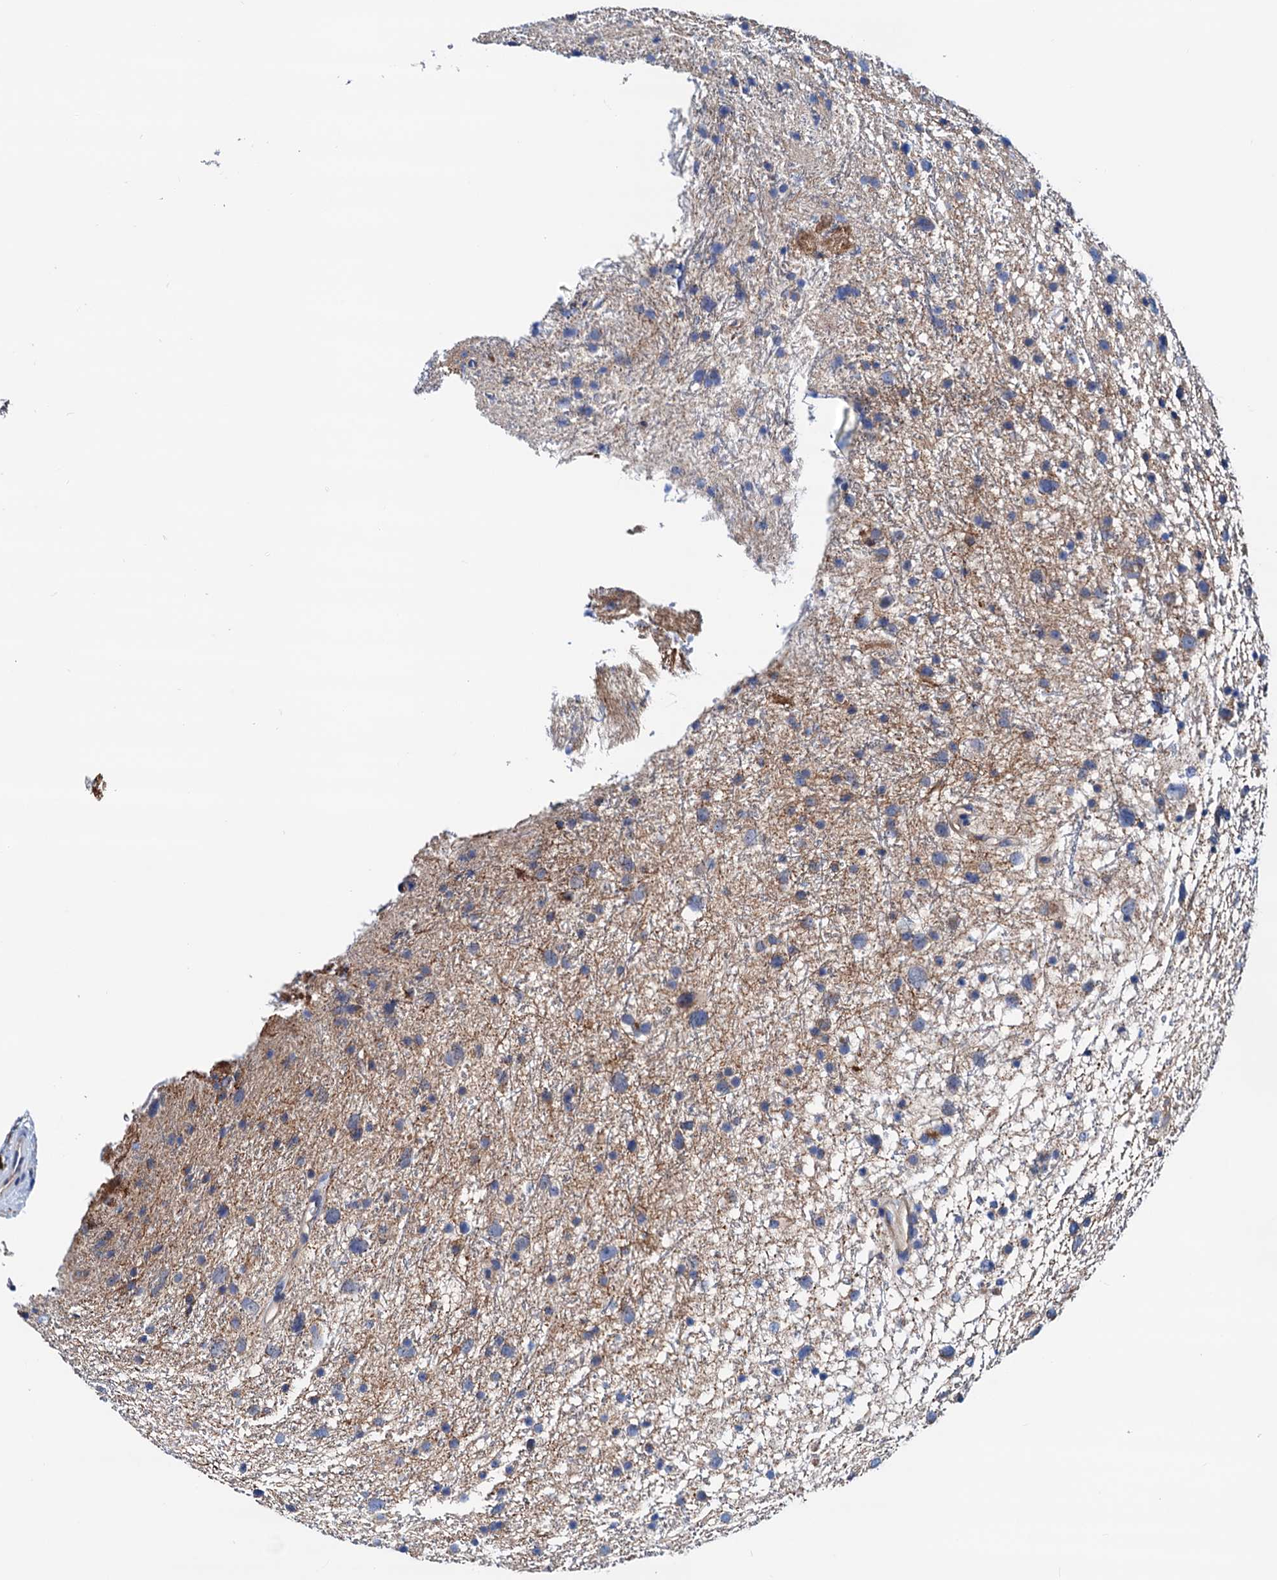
{"staining": {"intensity": "weak", "quantity": "<25%", "location": "cytoplasmic/membranous"}, "tissue": "glioma", "cell_type": "Tumor cells", "image_type": "cancer", "snomed": [{"axis": "morphology", "description": "Glioma, malignant, Low grade"}, {"axis": "topography", "description": "Cerebral cortex"}], "caption": "DAB immunohistochemical staining of glioma reveals no significant staining in tumor cells.", "gene": "RASSF9", "patient": {"sex": "female", "age": 39}}